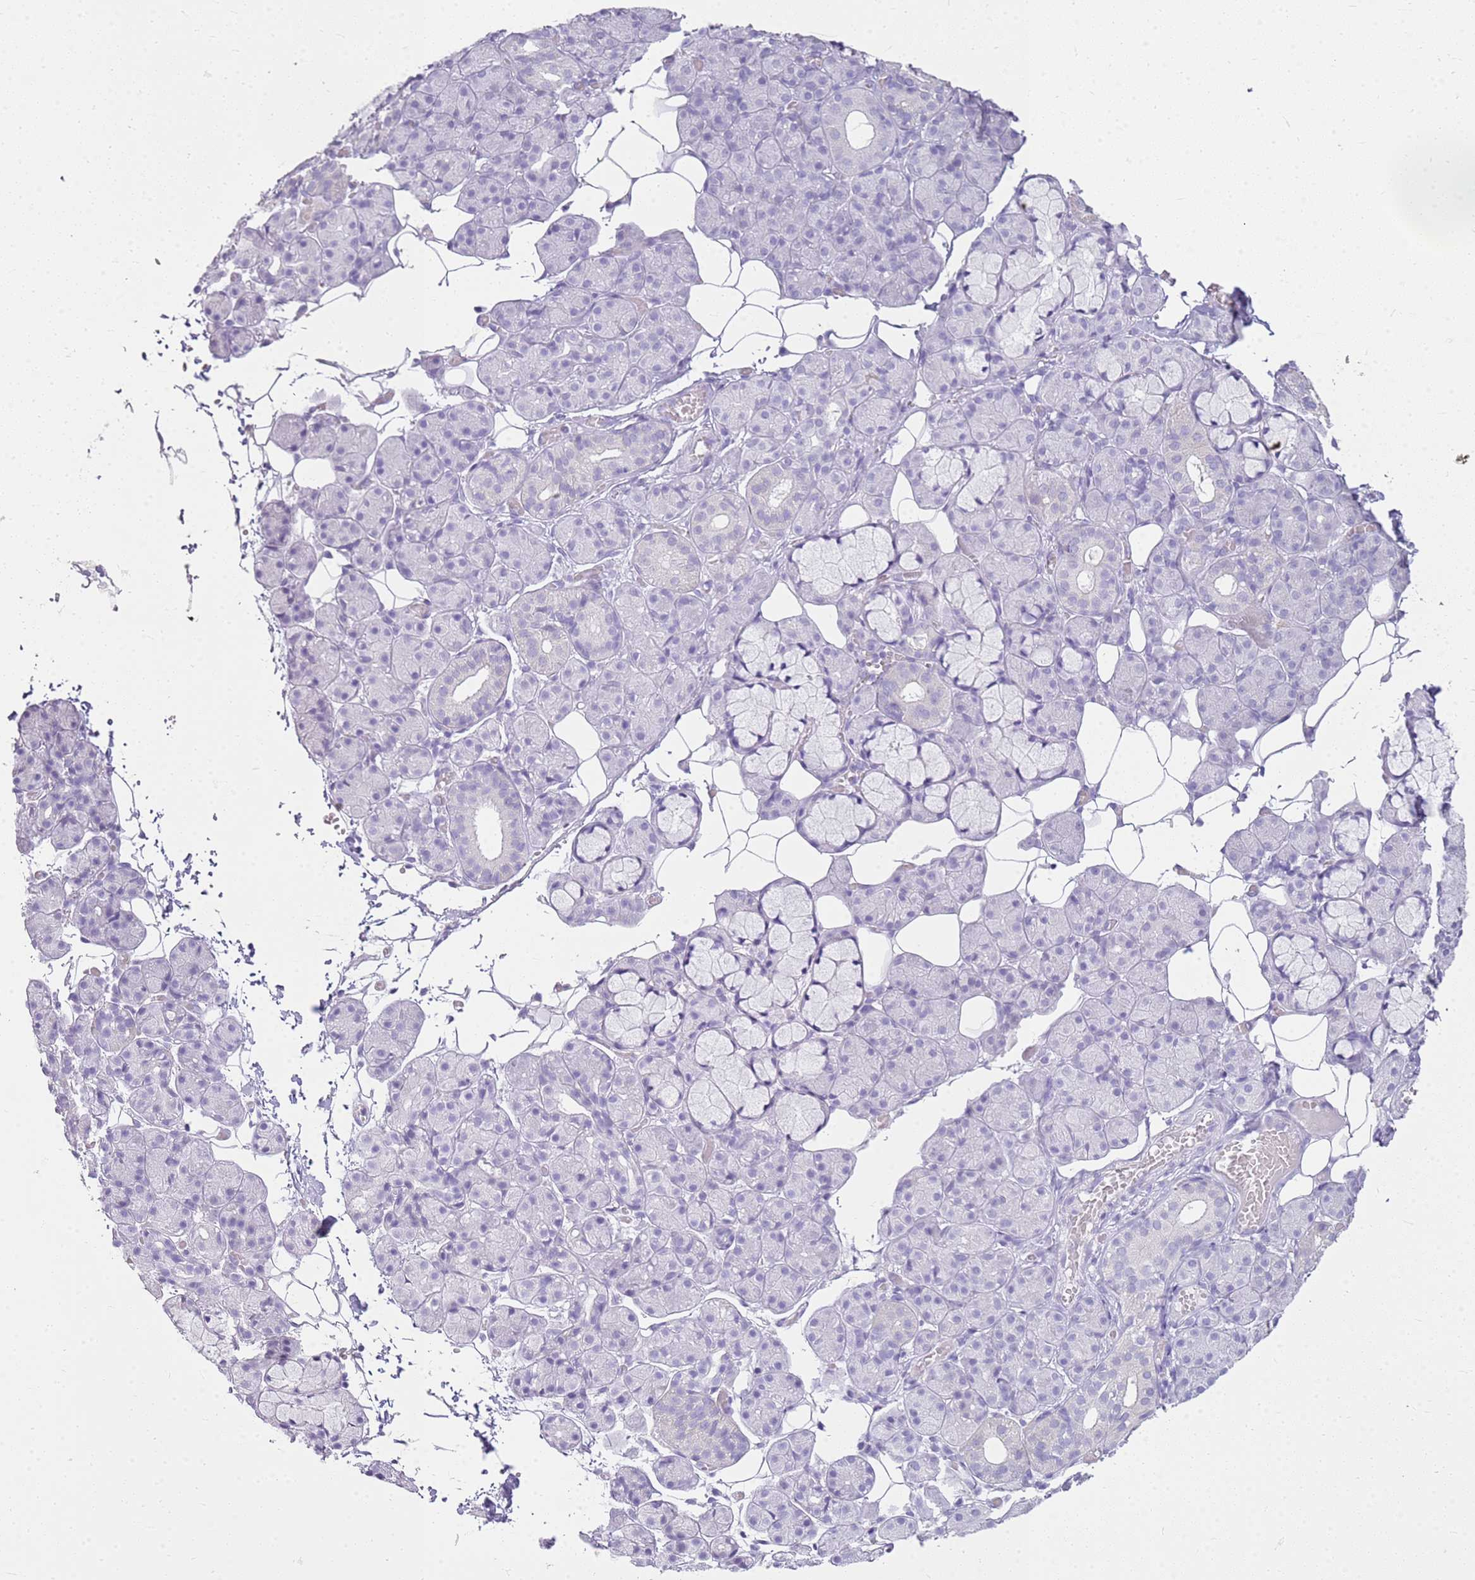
{"staining": {"intensity": "negative", "quantity": "none", "location": "none"}, "tissue": "salivary gland", "cell_type": "Glandular cells", "image_type": "normal", "snomed": [{"axis": "morphology", "description": "Normal tissue, NOS"}, {"axis": "topography", "description": "Salivary gland"}], "caption": "Immunohistochemistry micrograph of unremarkable salivary gland: salivary gland stained with DAB shows no significant protein positivity in glandular cells.", "gene": "CA8", "patient": {"sex": "male", "age": 63}}